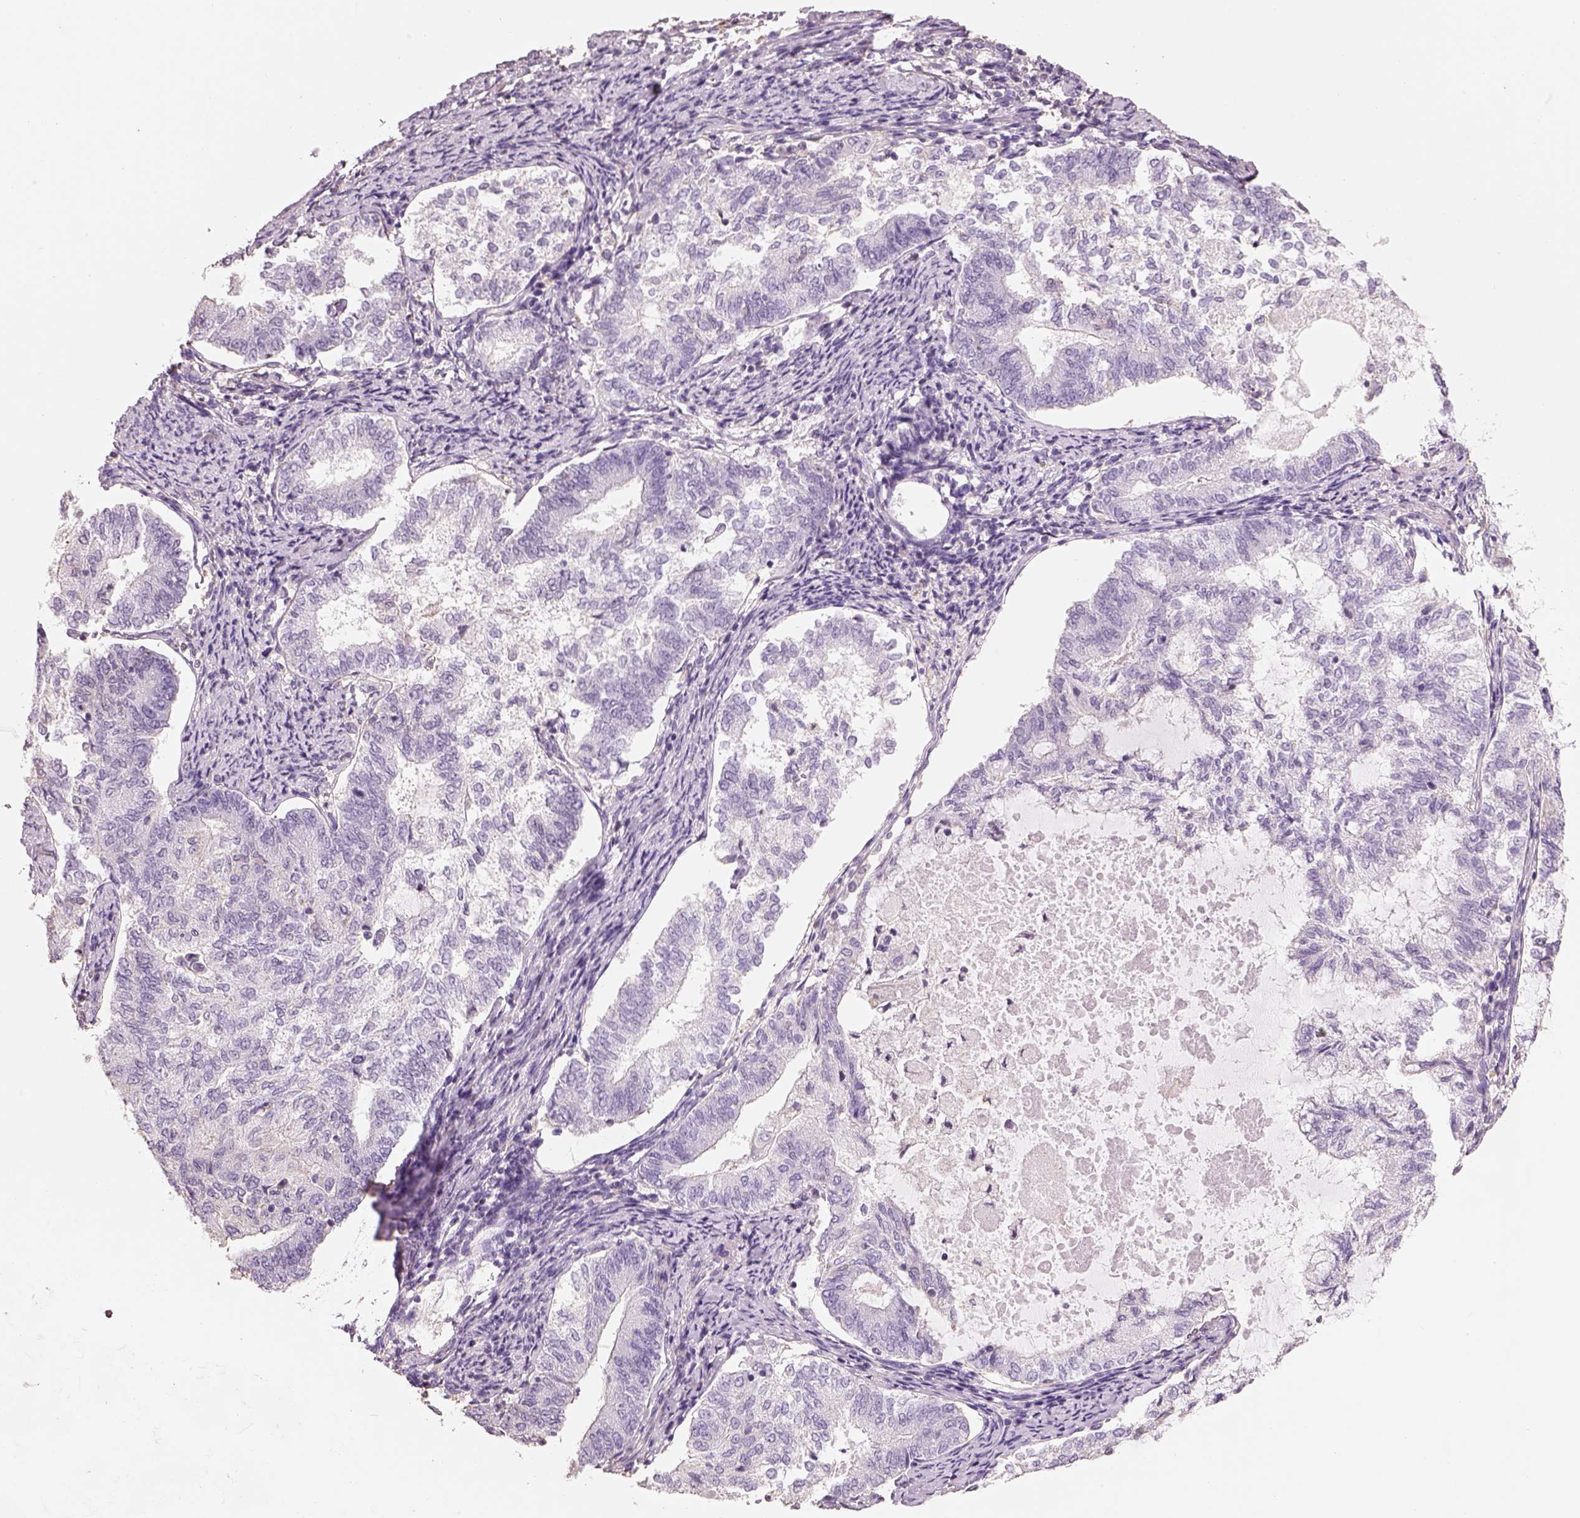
{"staining": {"intensity": "negative", "quantity": "none", "location": "none"}, "tissue": "endometrial cancer", "cell_type": "Tumor cells", "image_type": "cancer", "snomed": [{"axis": "morphology", "description": "Adenocarcinoma, NOS"}, {"axis": "topography", "description": "Endometrium"}], "caption": "High power microscopy image of an IHC photomicrograph of adenocarcinoma (endometrial), revealing no significant positivity in tumor cells.", "gene": "OTUD6A", "patient": {"sex": "female", "age": 65}}